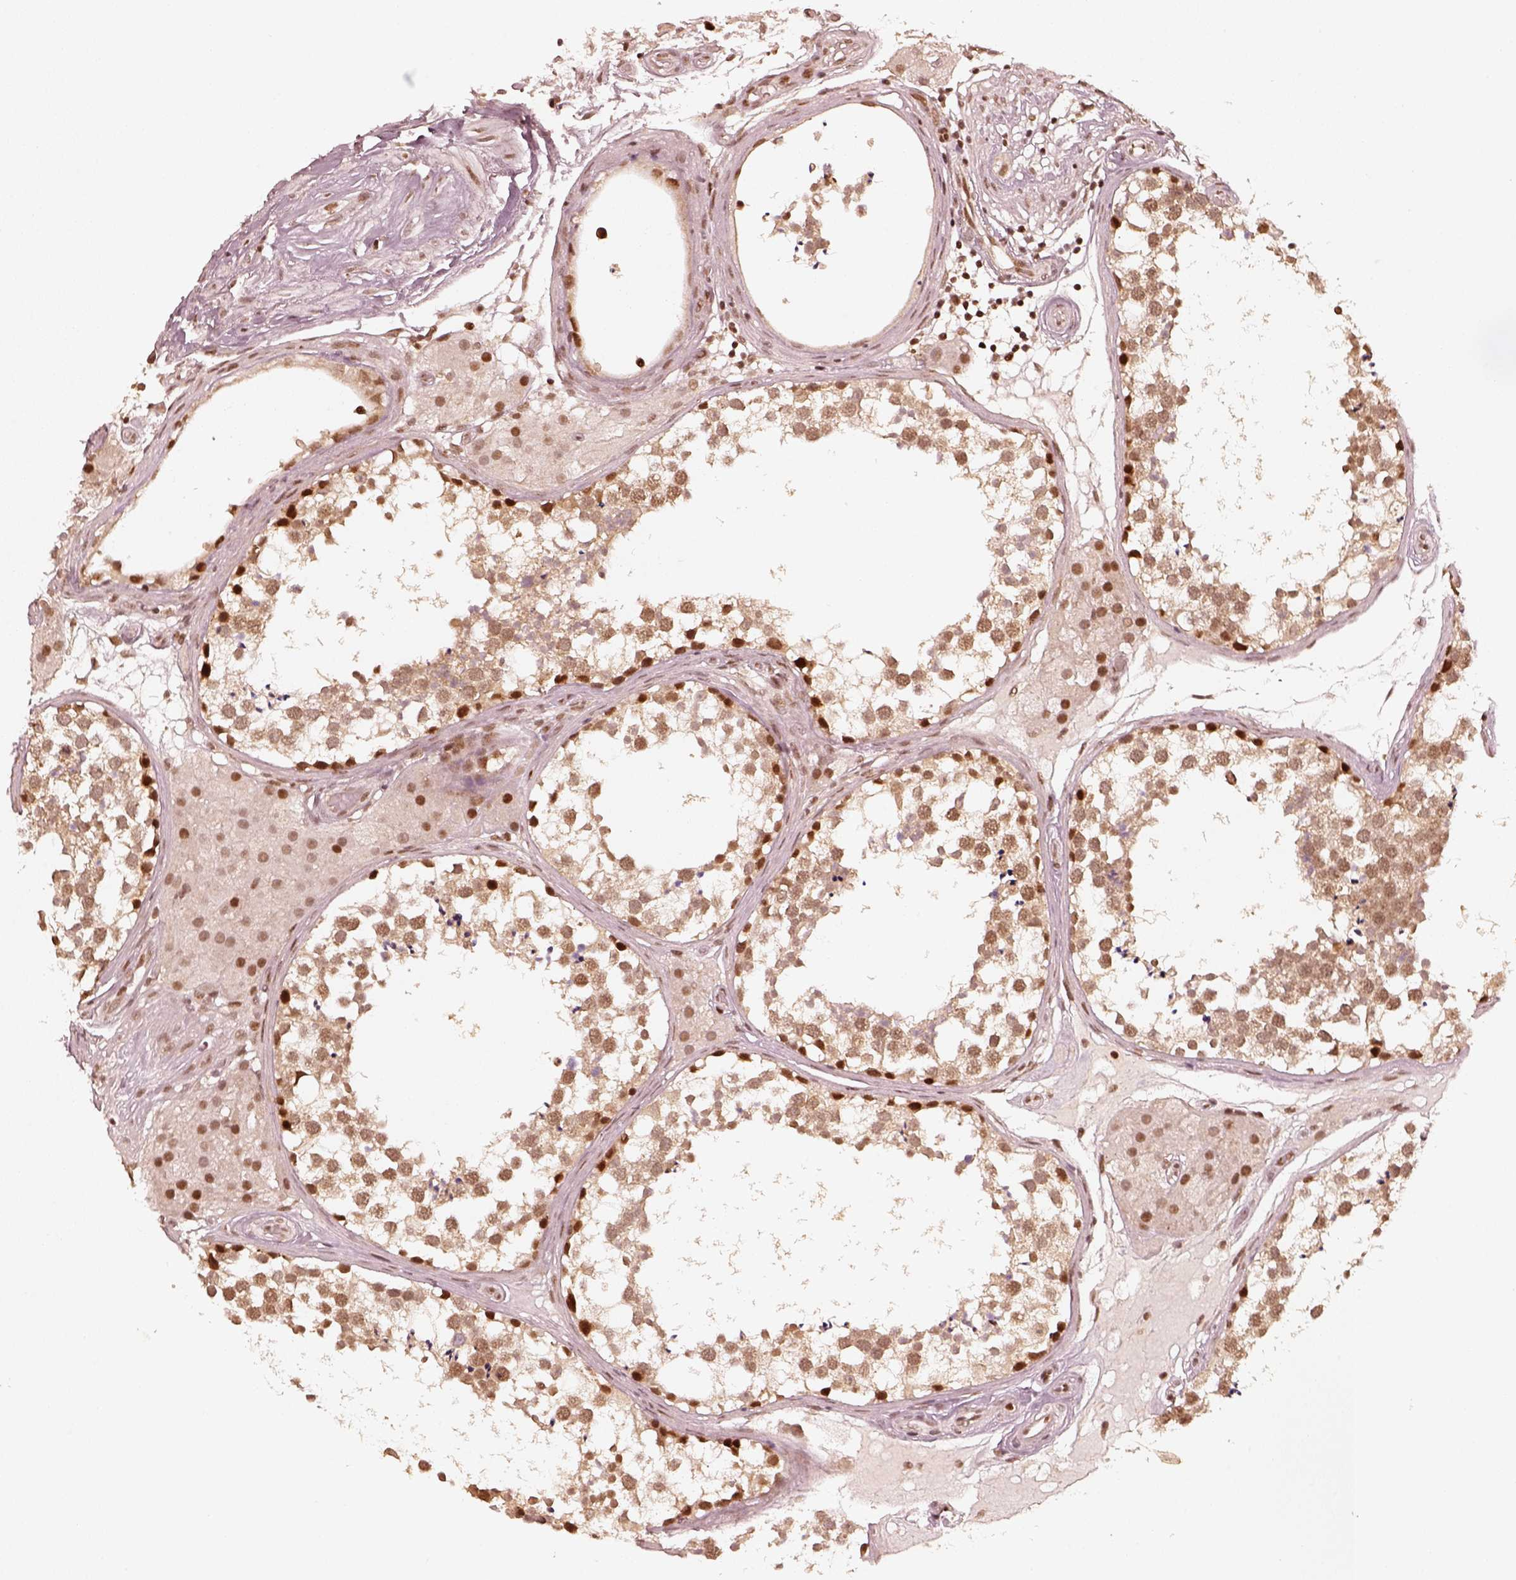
{"staining": {"intensity": "strong", "quantity": "<25%", "location": "nuclear"}, "tissue": "testis", "cell_type": "Cells in seminiferous ducts", "image_type": "normal", "snomed": [{"axis": "morphology", "description": "Normal tissue, NOS"}, {"axis": "morphology", "description": "Seminoma, NOS"}, {"axis": "topography", "description": "Testis"}], "caption": "The micrograph demonstrates staining of unremarkable testis, revealing strong nuclear protein positivity (brown color) within cells in seminiferous ducts.", "gene": "GMEB2", "patient": {"sex": "male", "age": 65}}